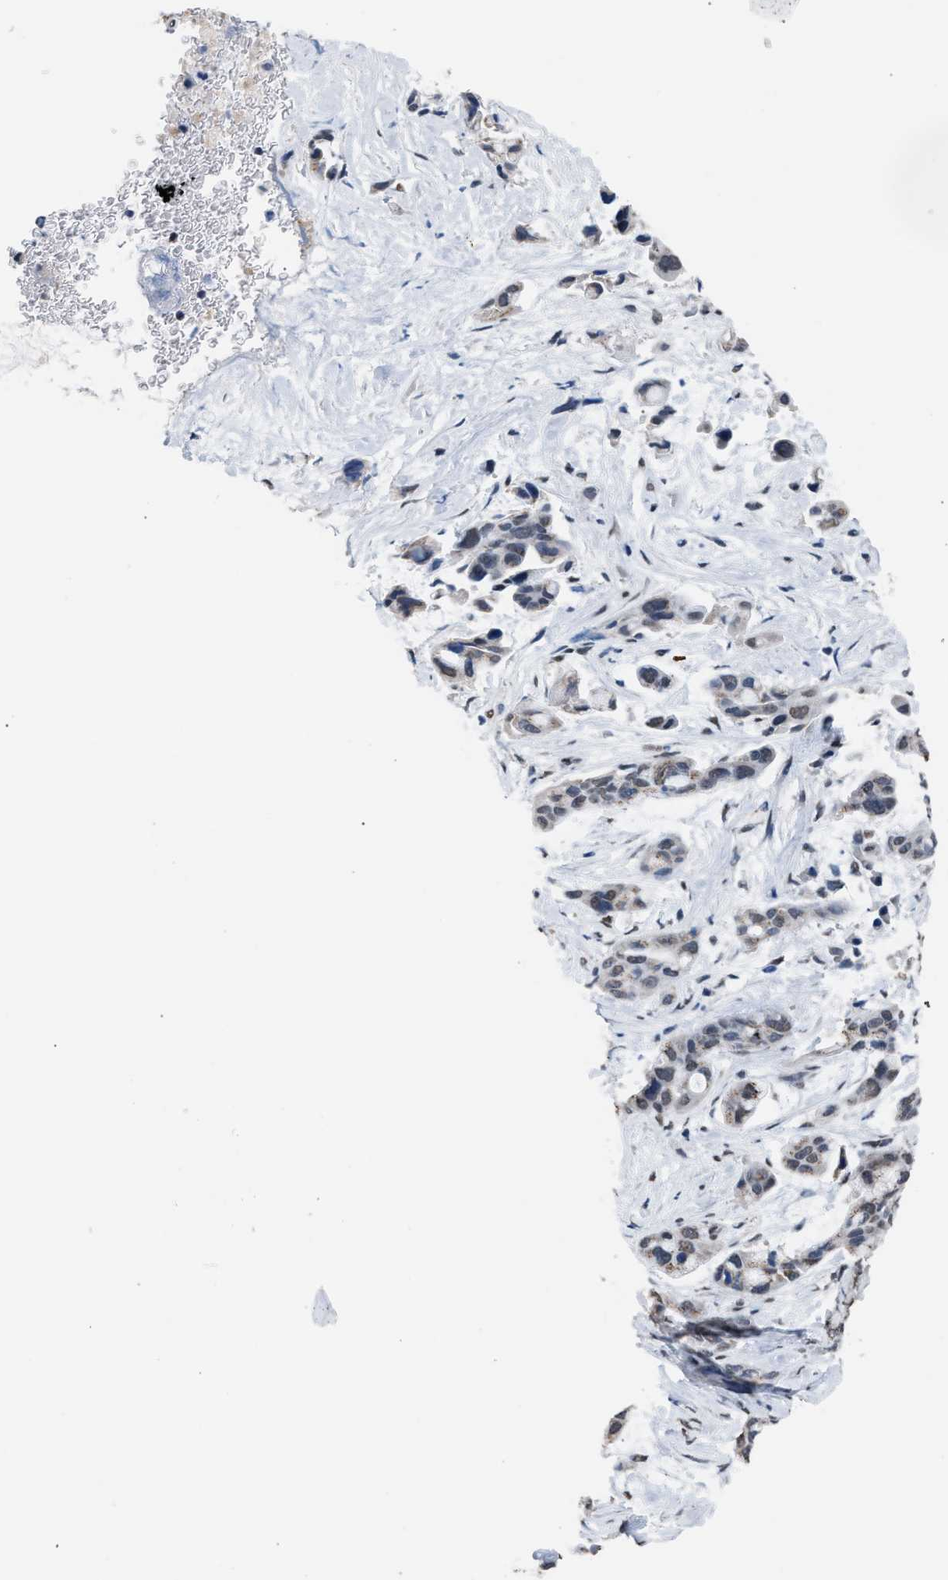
{"staining": {"intensity": "moderate", "quantity": ">75%", "location": "nuclear"}, "tissue": "pancreatic cancer", "cell_type": "Tumor cells", "image_type": "cancer", "snomed": [{"axis": "morphology", "description": "Adenocarcinoma, NOS"}, {"axis": "topography", "description": "Pancreas"}], "caption": "The immunohistochemical stain shows moderate nuclear expression in tumor cells of pancreatic adenocarcinoma tissue.", "gene": "CCAR2", "patient": {"sex": "male", "age": 53}}